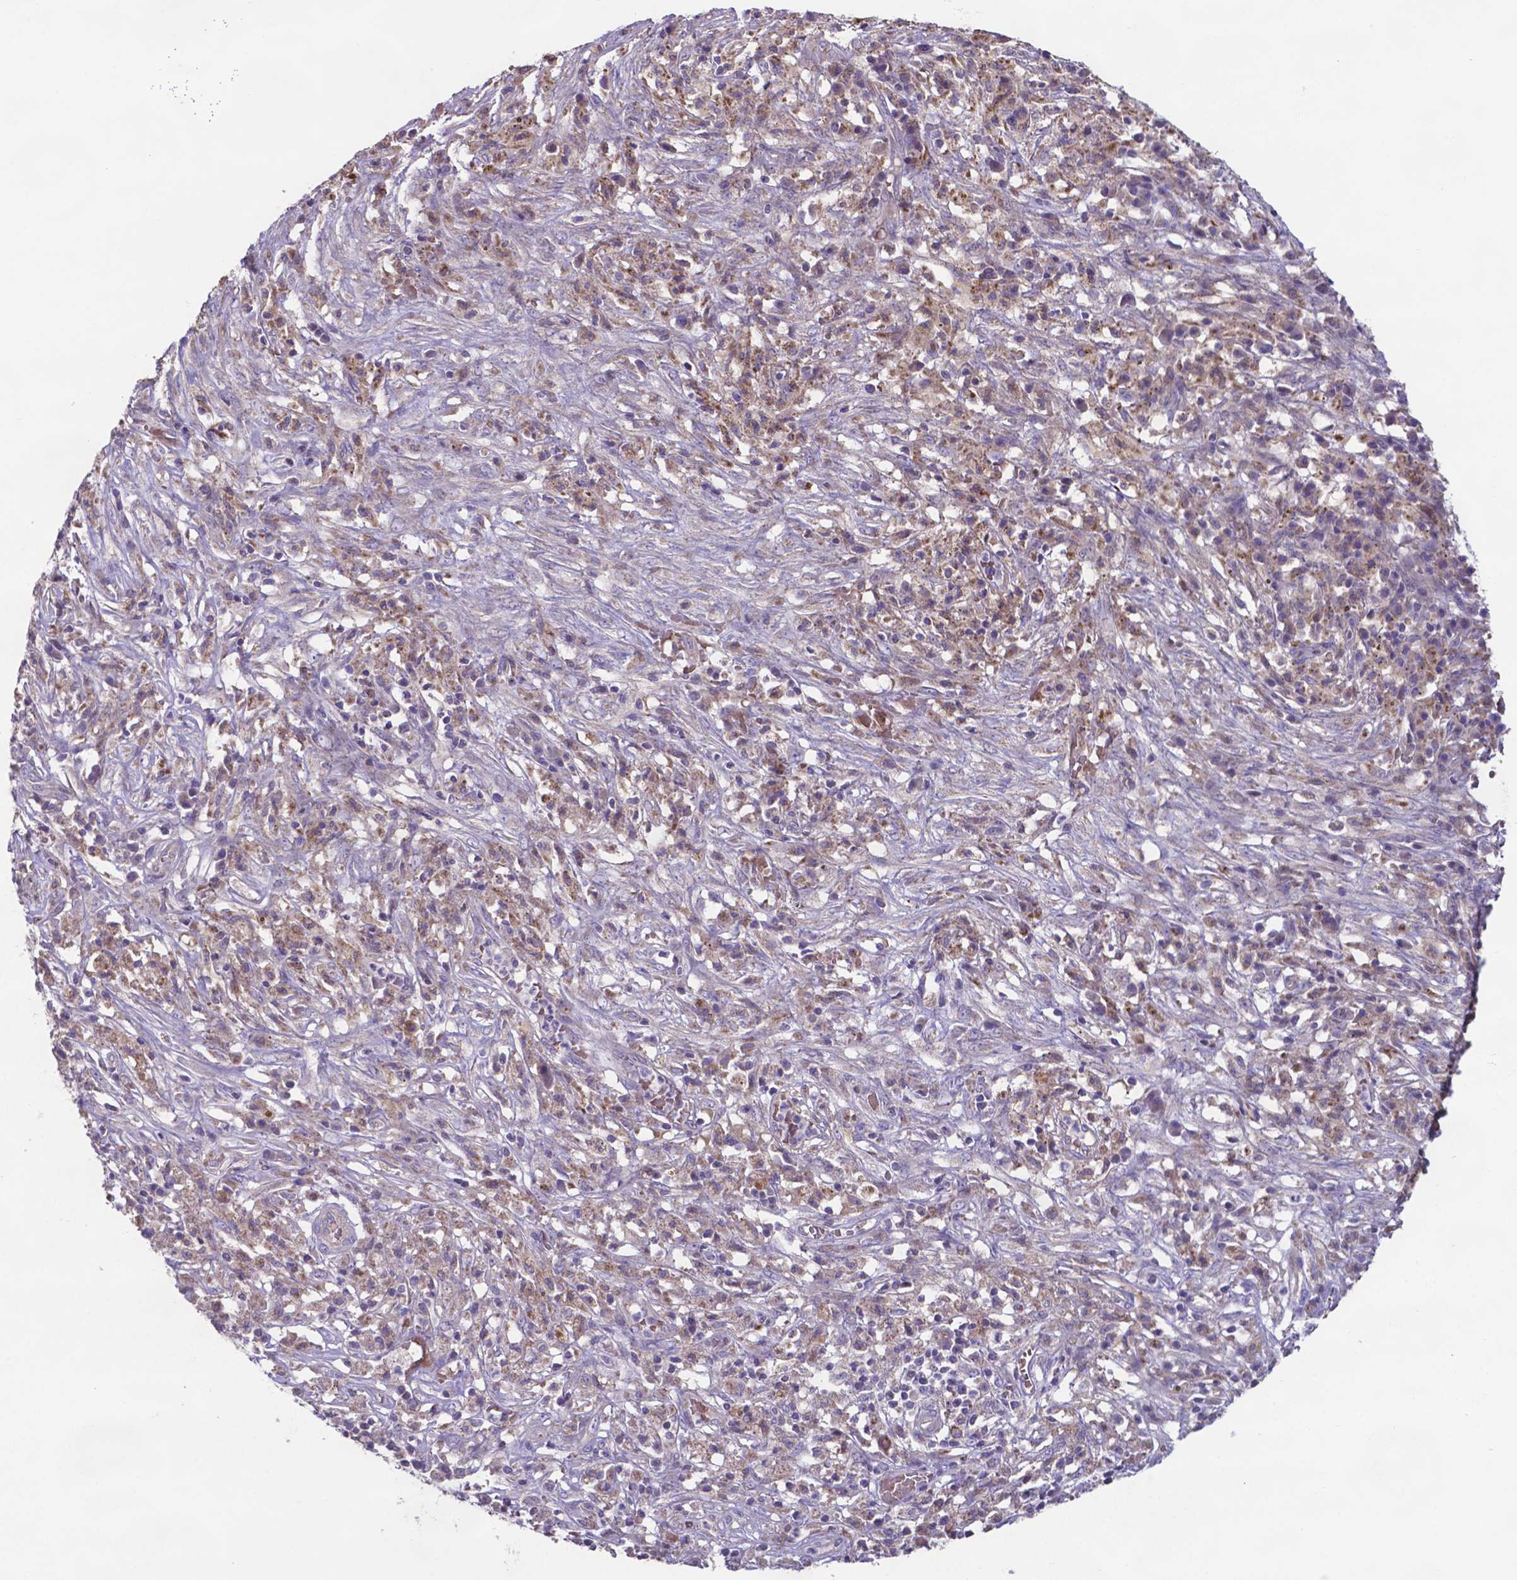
{"staining": {"intensity": "weak", "quantity": ">75%", "location": "cytoplasmic/membranous"}, "tissue": "melanoma", "cell_type": "Tumor cells", "image_type": "cancer", "snomed": [{"axis": "morphology", "description": "Malignant melanoma, NOS"}, {"axis": "topography", "description": "Skin"}], "caption": "DAB immunohistochemical staining of human melanoma displays weak cytoplasmic/membranous protein staining in approximately >75% of tumor cells. Using DAB (3,3'-diaminobenzidine) (brown) and hematoxylin (blue) stains, captured at high magnification using brightfield microscopy.", "gene": "TYRO3", "patient": {"sex": "female", "age": 91}}